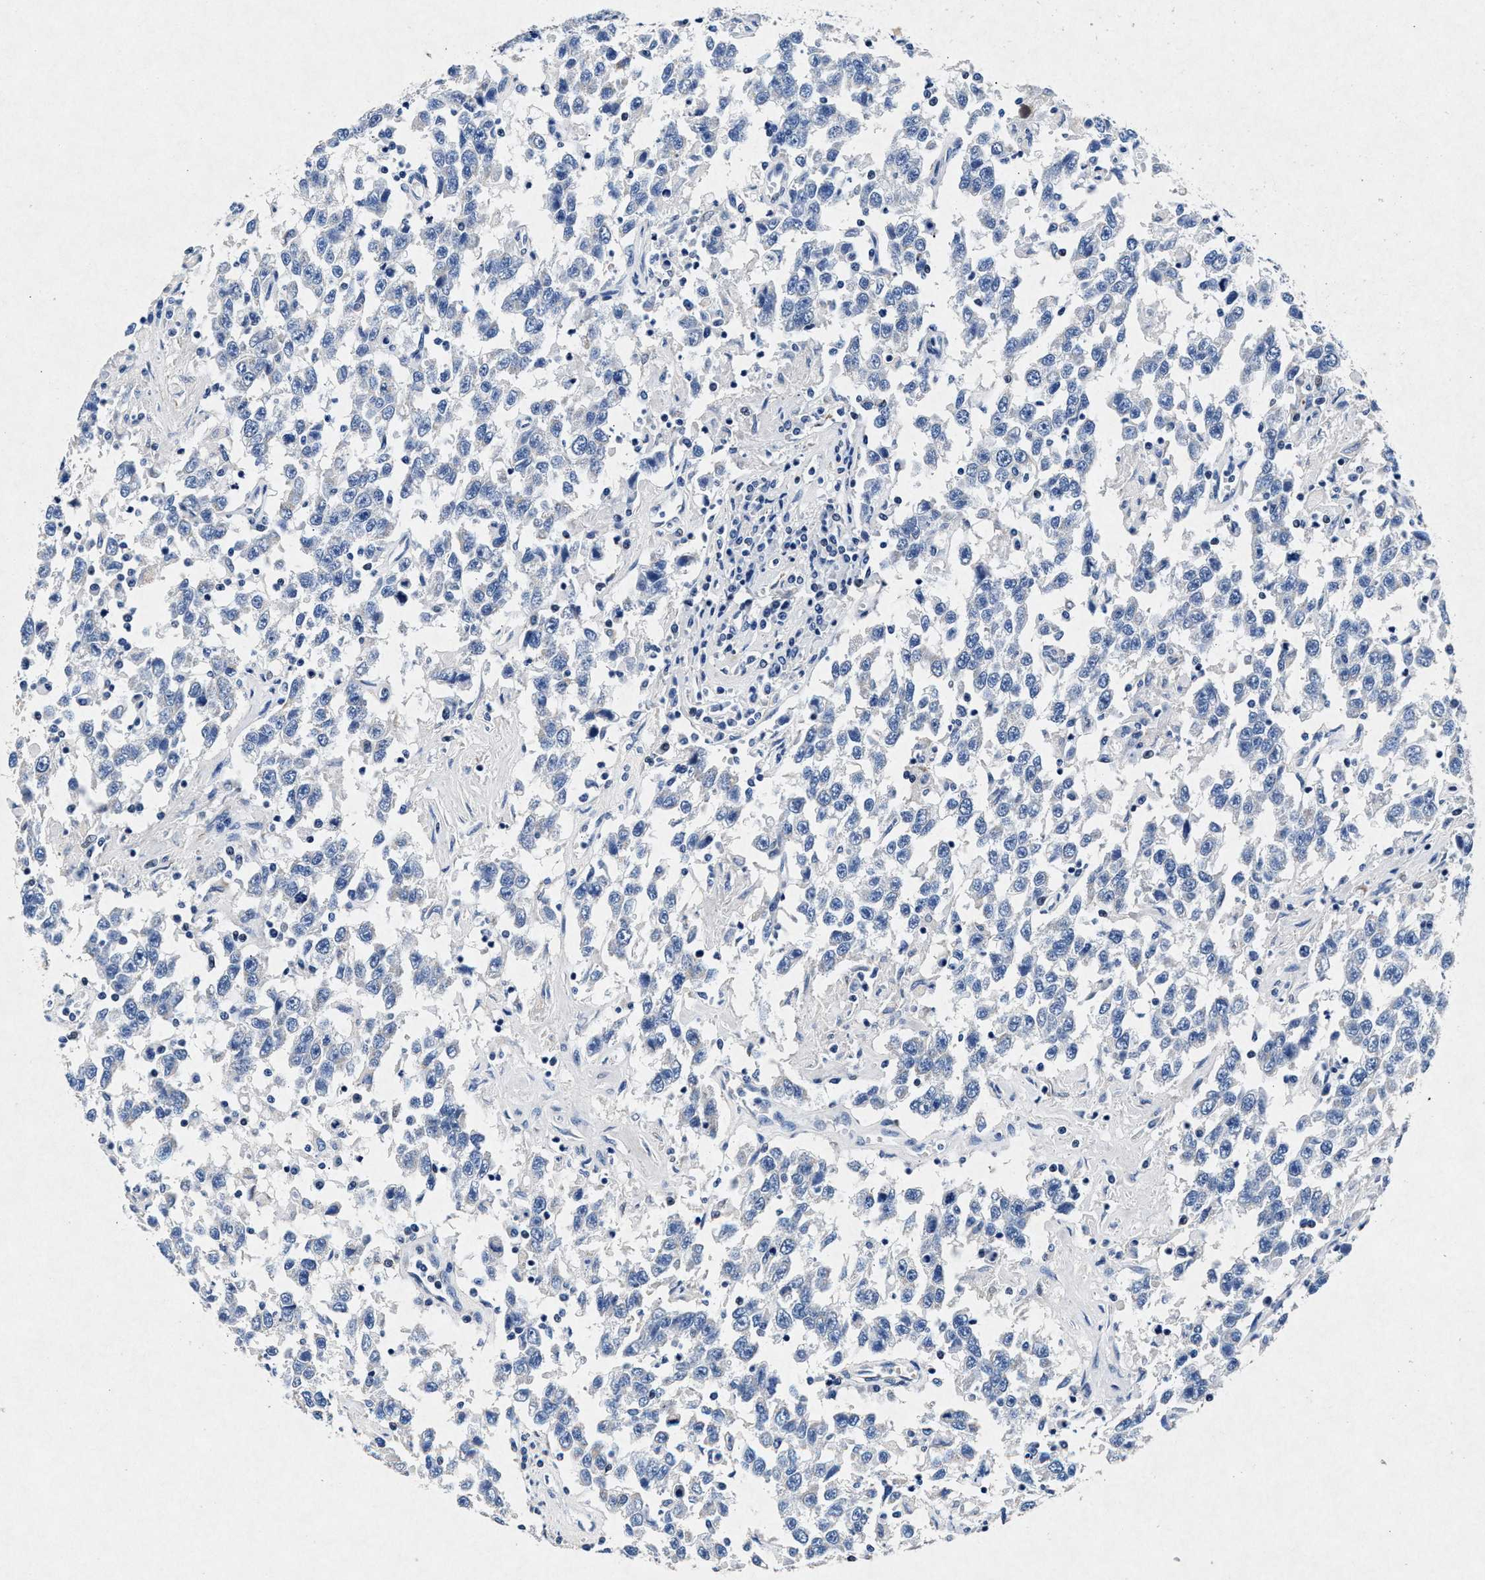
{"staining": {"intensity": "negative", "quantity": "none", "location": "none"}, "tissue": "testis cancer", "cell_type": "Tumor cells", "image_type": "cancer", "snomed": [{"axis": "morphology", "description": "Seminoma, NOS"}, {"axis": "topography", "description": "Testis"}], "caption": "Human testis seminoma stained for a protein using immunohistochemistry displays no expression in tumor cells.", "gene": "MAP6", "patient": {"sex": "male", "age": 41}}